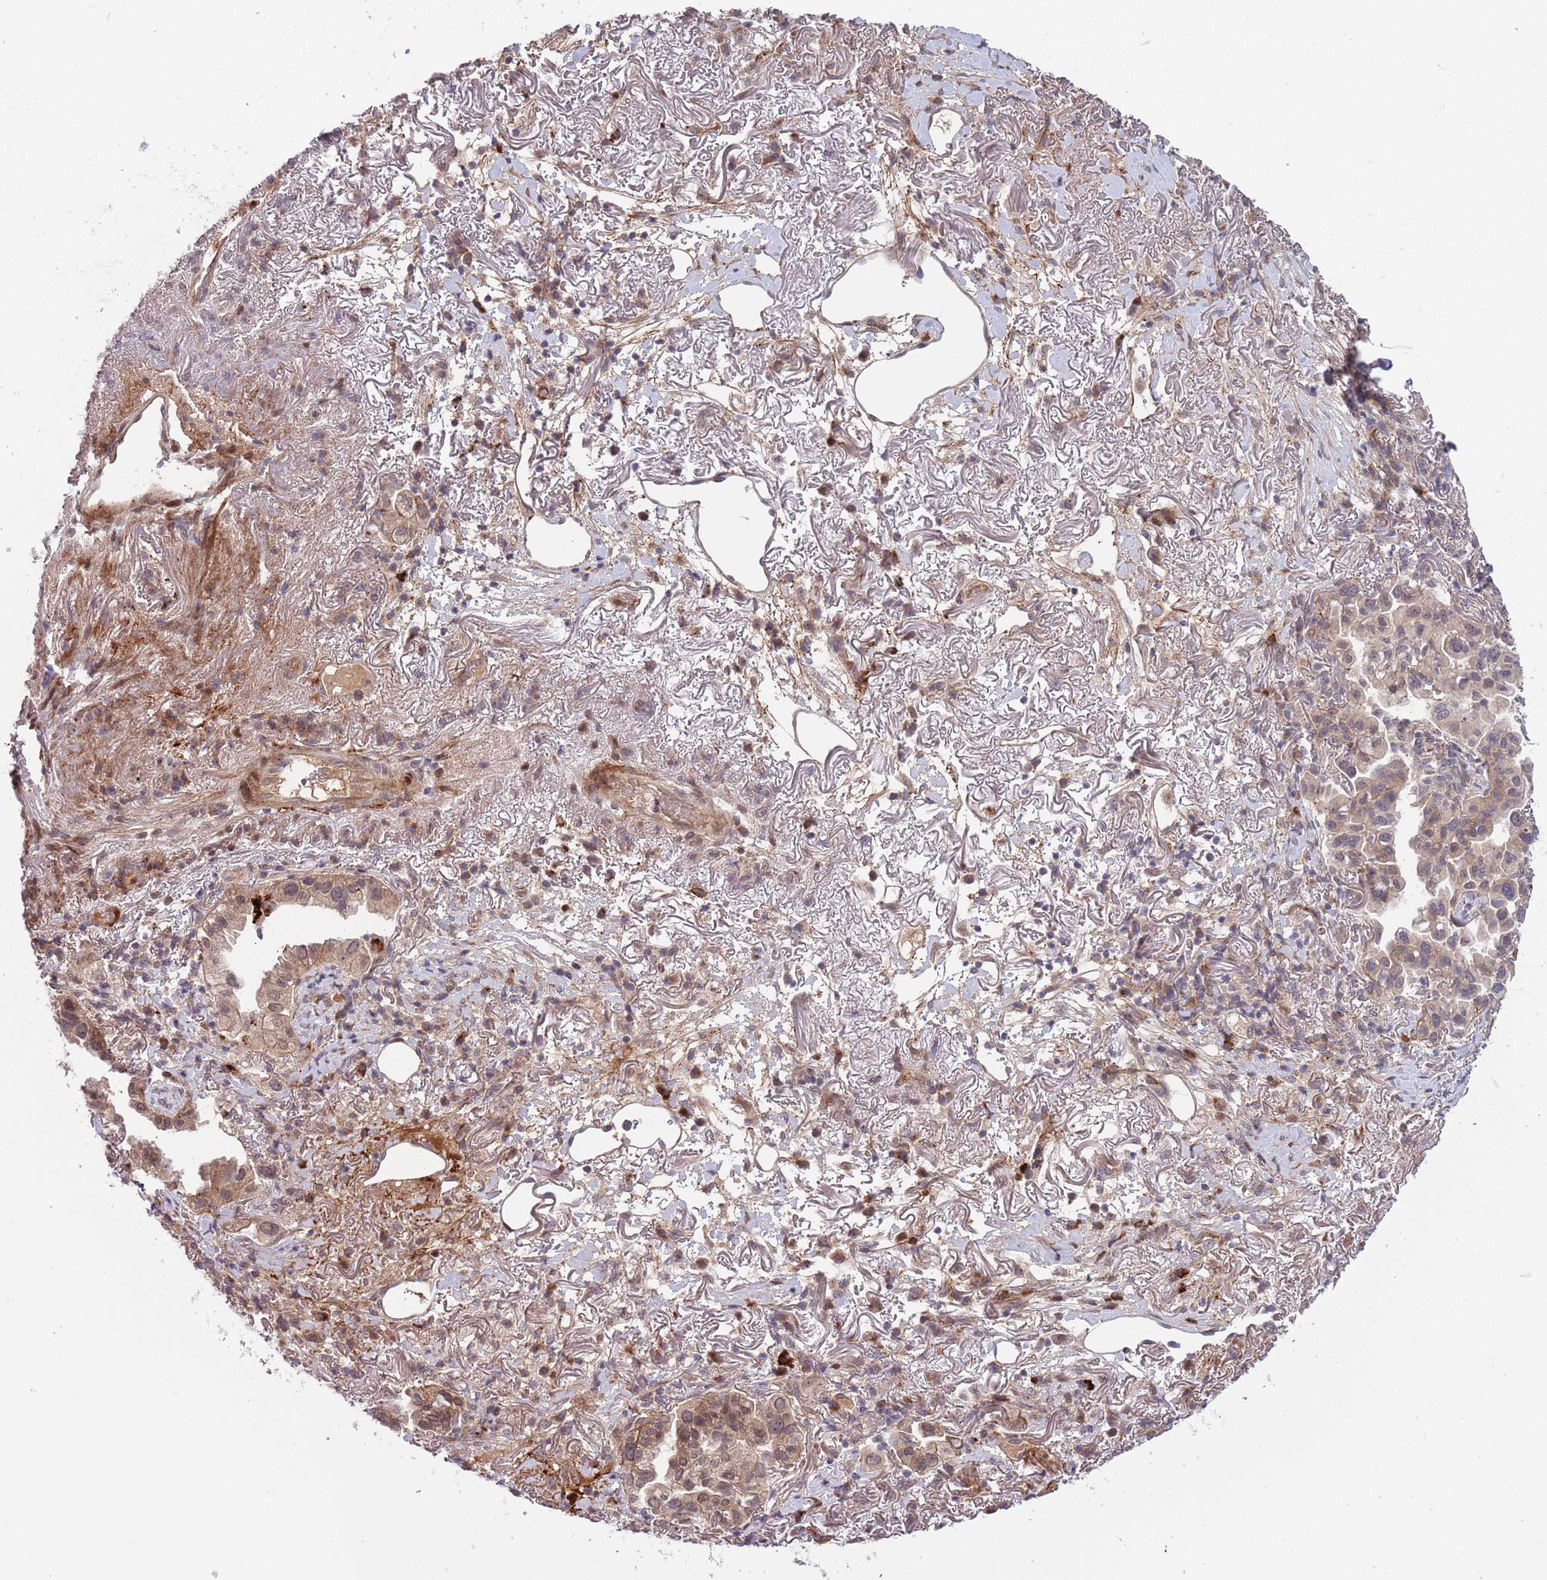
{"staining": {"intensity": "weak", "quantity": "<25%", "location": "cytoplasmic/membranous,nuclear"}, "tissue": "lung cancer", "cell_type": "Tumor cells", "image_type": "cancer", "snomed": [{"axis": "morphology", "description": "Adenocarcinoma, NOS"}, {"axis": "topography", "description": "Lung"}], "caption": "Immunohistochemistry (IHC) image of neoplastic tissue: lung cancer (adenocarcinoma) stained with DAB exhibits no significant protein staining in tumor cells.", "gene": "NT5DC4", "patient": {"sex": "female", "age": 69}}